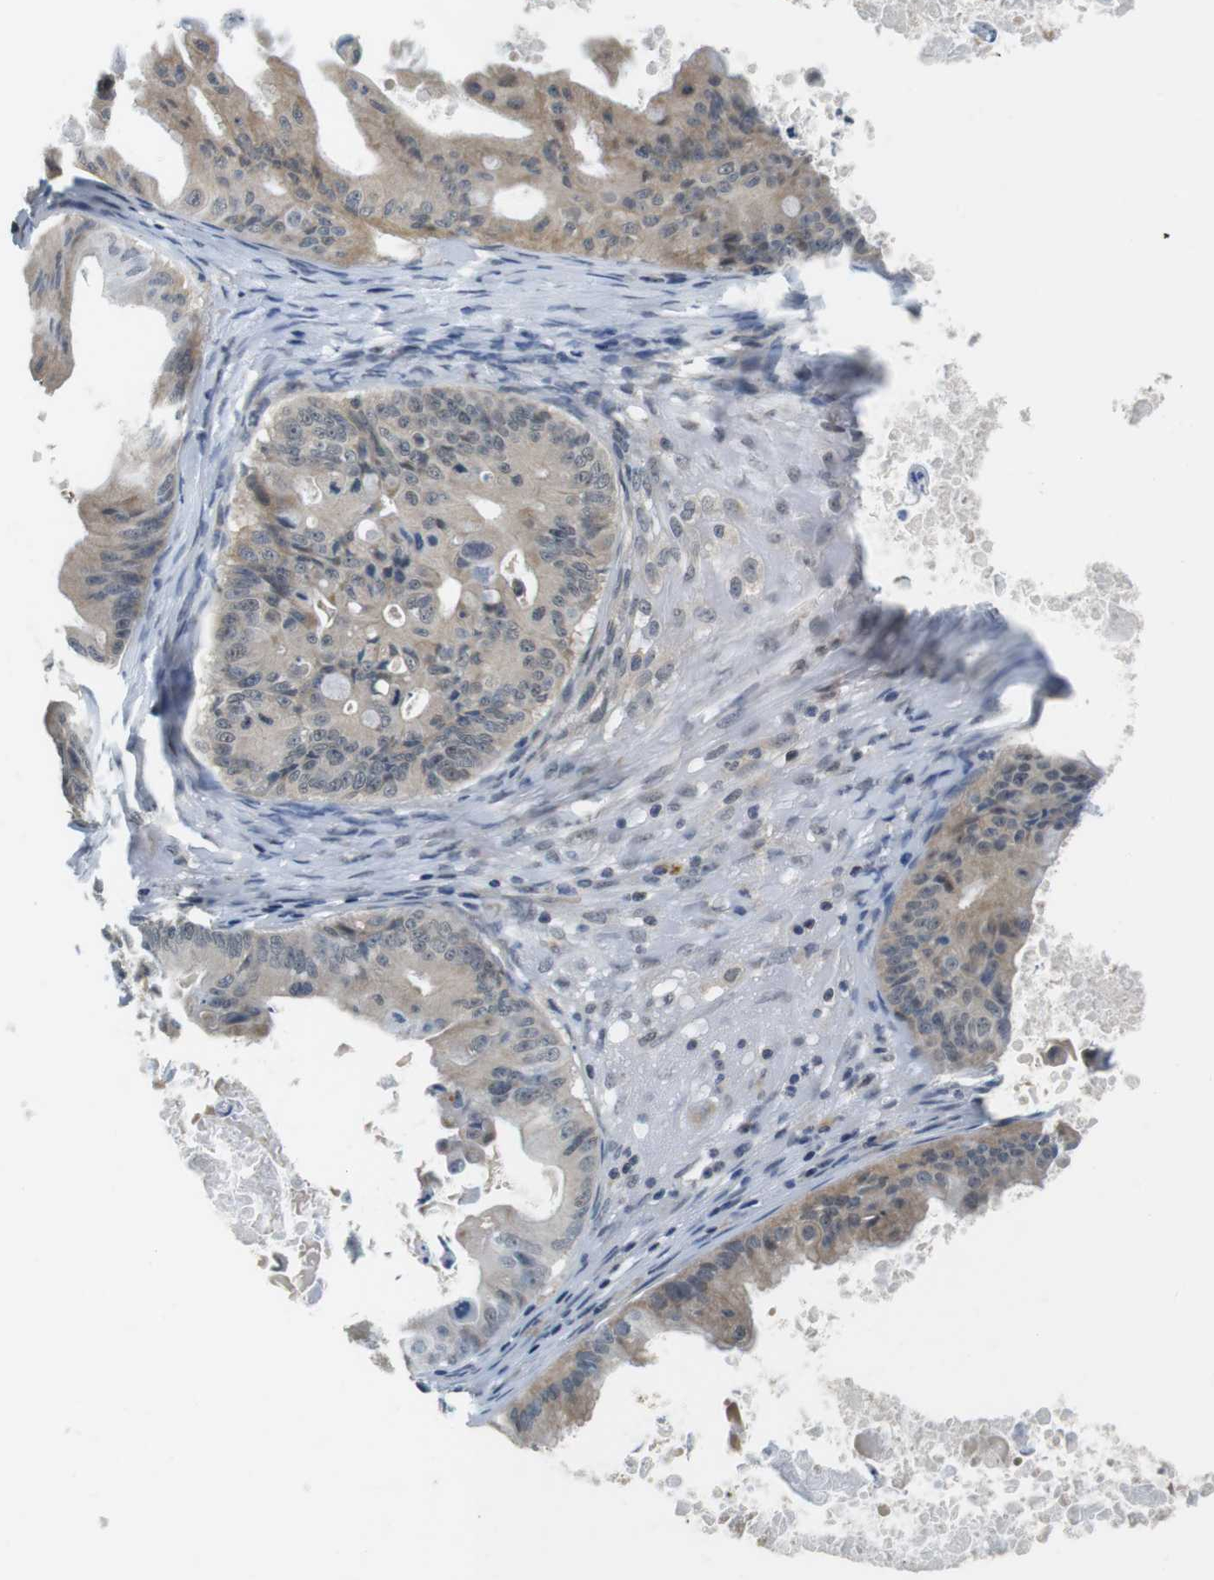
{"staining": {"intensity": "weak", "quantity": "25%-75%", "location": "cytoplasmic/membranous"}, "tissue": "ovarian cancer", "cell_type": "Tumor cells", "image_type": "cancer", "snomed": [{"axis": "morphology", "description": "Cystadenocarcinoma, mucinous, NOS"}, {"axis": "topography", "description": "Ovary"}], "caption": "Immunohistochemistry of human ovarian mucinous cystadenocarcinoma displays low levels of weak cytoplasmic/membranous staining in approximately 25%-75% of tumor cells. (DAB = brown stain, brightfield microscopy at high magnification).", "gene": "BRD4", "patient": {"sex": "female", "age": 37}}